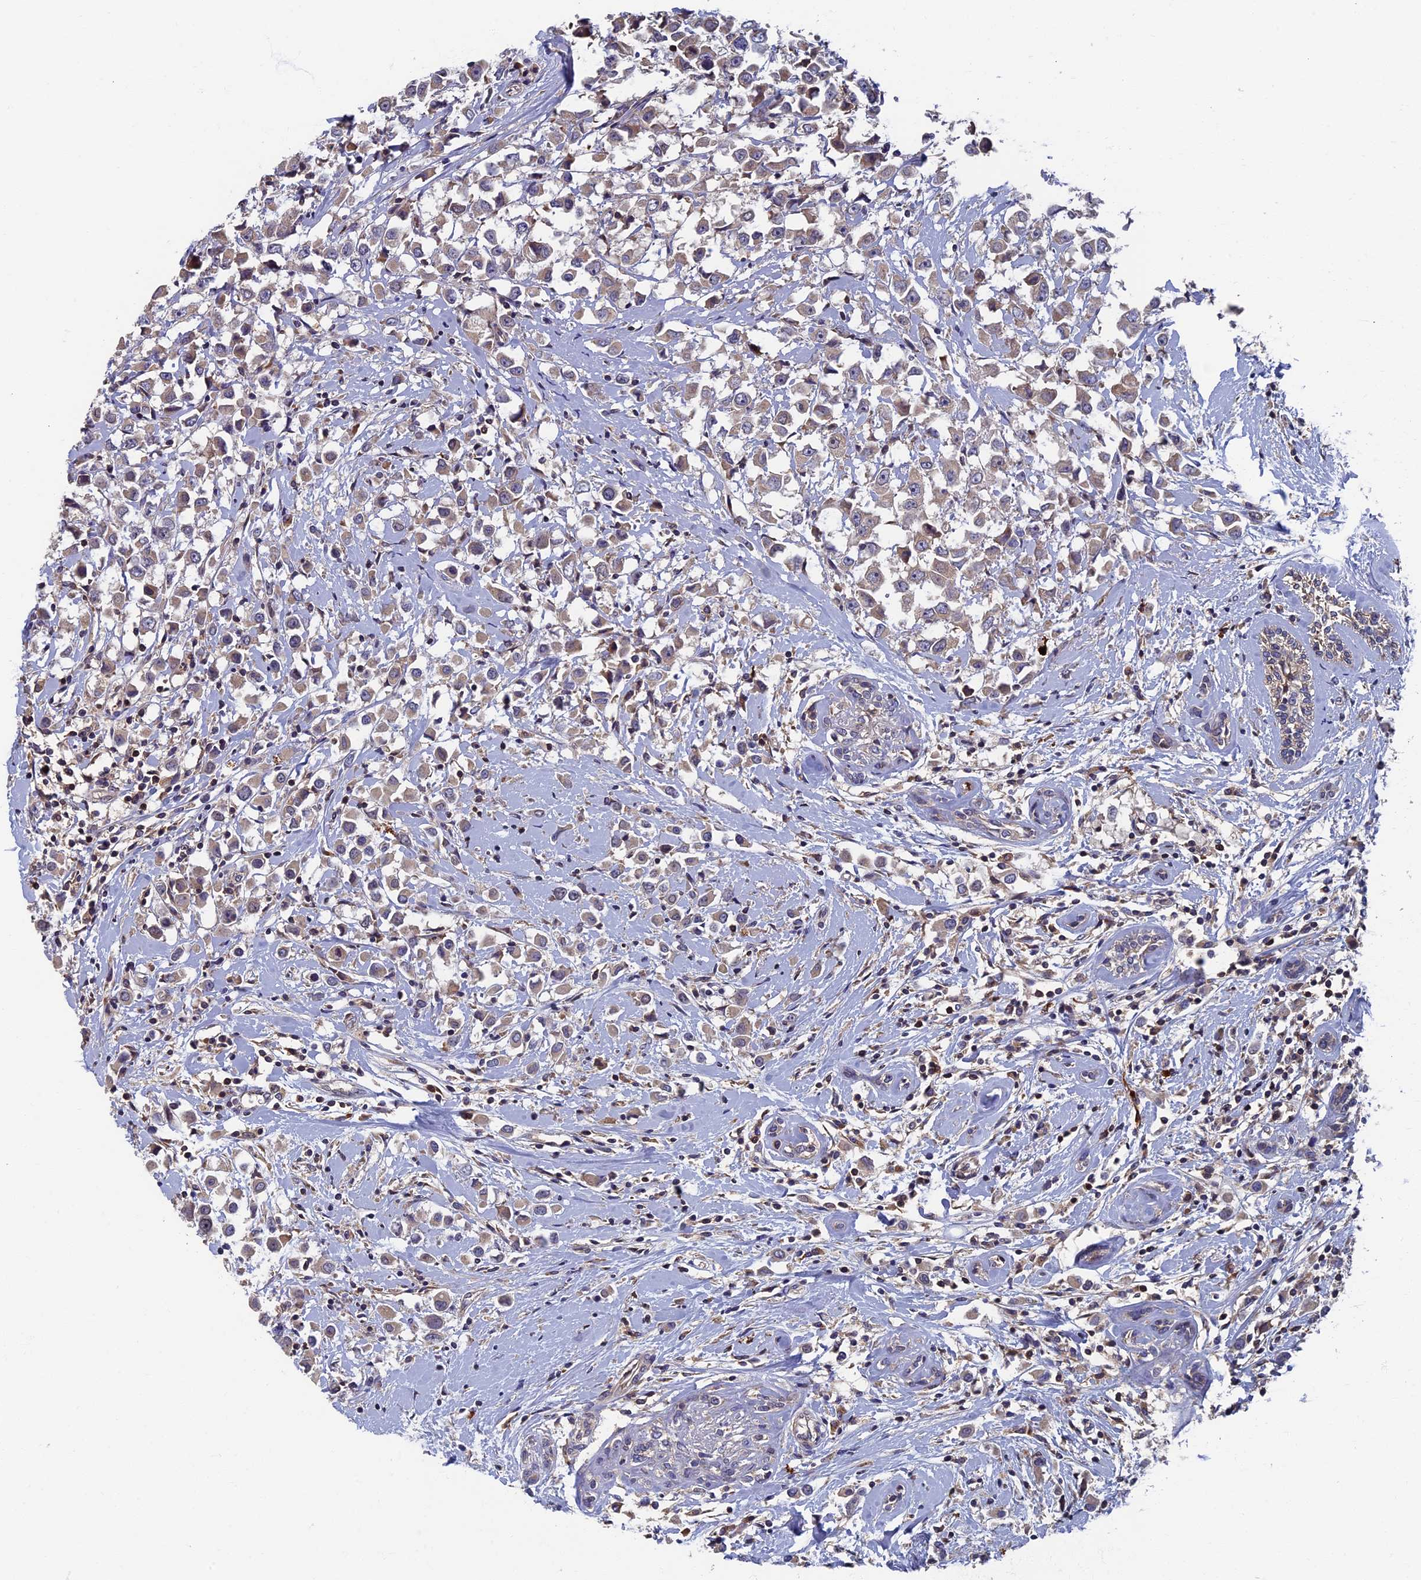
{"staining": {"intensity": "weak", "quantity": "25%-75%", "location": "cytoplasmic/membranous"}, "tissue": "breast cancer", "cell_type": "Tumor cells", "image_type": "cancer", "snomed": [{"axis": "morphology", "description": "Duct carcinoma"}, {"axis": "topography", "description": "Breast"}], "caption": "DAB immunohistochemical staining of human breast infiltrating ductal carcinoma demonstrates weak cytoplasmic/membranous protein staining in approximately 25%-75% of tumor cells. The staining was performed using DAB (3,3'-diaminobenzidine), with brown indicating positive protein expression. Nuclei are stained blue with hematoxylin.", "gene": "TNK2", "patient": {"sex": "female", "age": 87}}